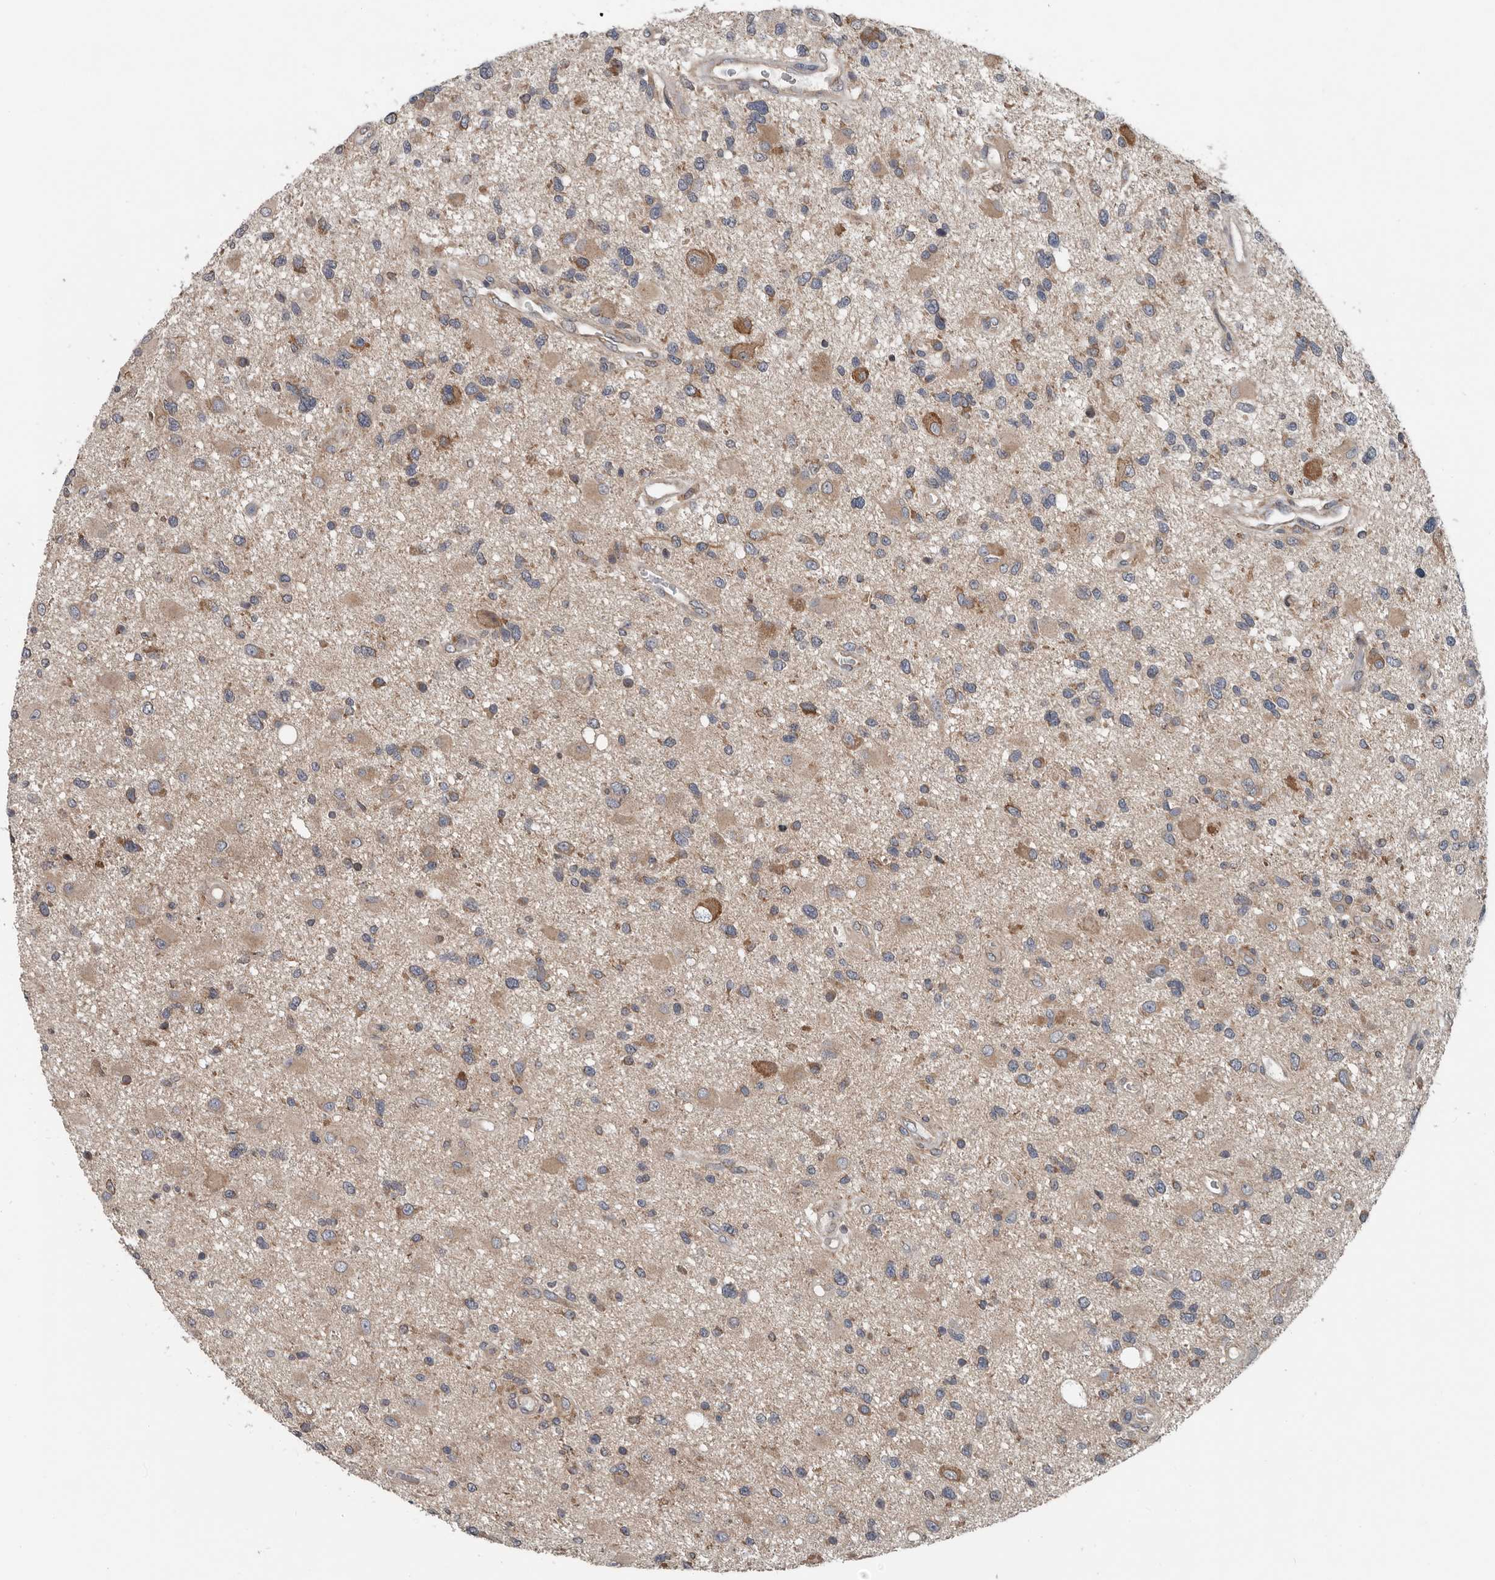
{"staining": {"intensity": "moderate", "quantity": "25%-75%", "location": "cytoplasmic/membranous"}, "tissue": "glioma", "cell_type": "Tumor cells", "image_type": "cancer", "snomed": [{"axis": "morphology", "description": "Glioma, malignant, High grade"}, {"axis": "topography", "description": "Brain"}], "caption": "Immunohistochemistry photomicrograph of glioma stained for a protein (brown), which reveals medium levels of moderate cytoplasmic/membranous positivity in about 25%-75% of tumor cells.", "gene": "TMEM199", "patient": {"sex": "male", "age": 33}}